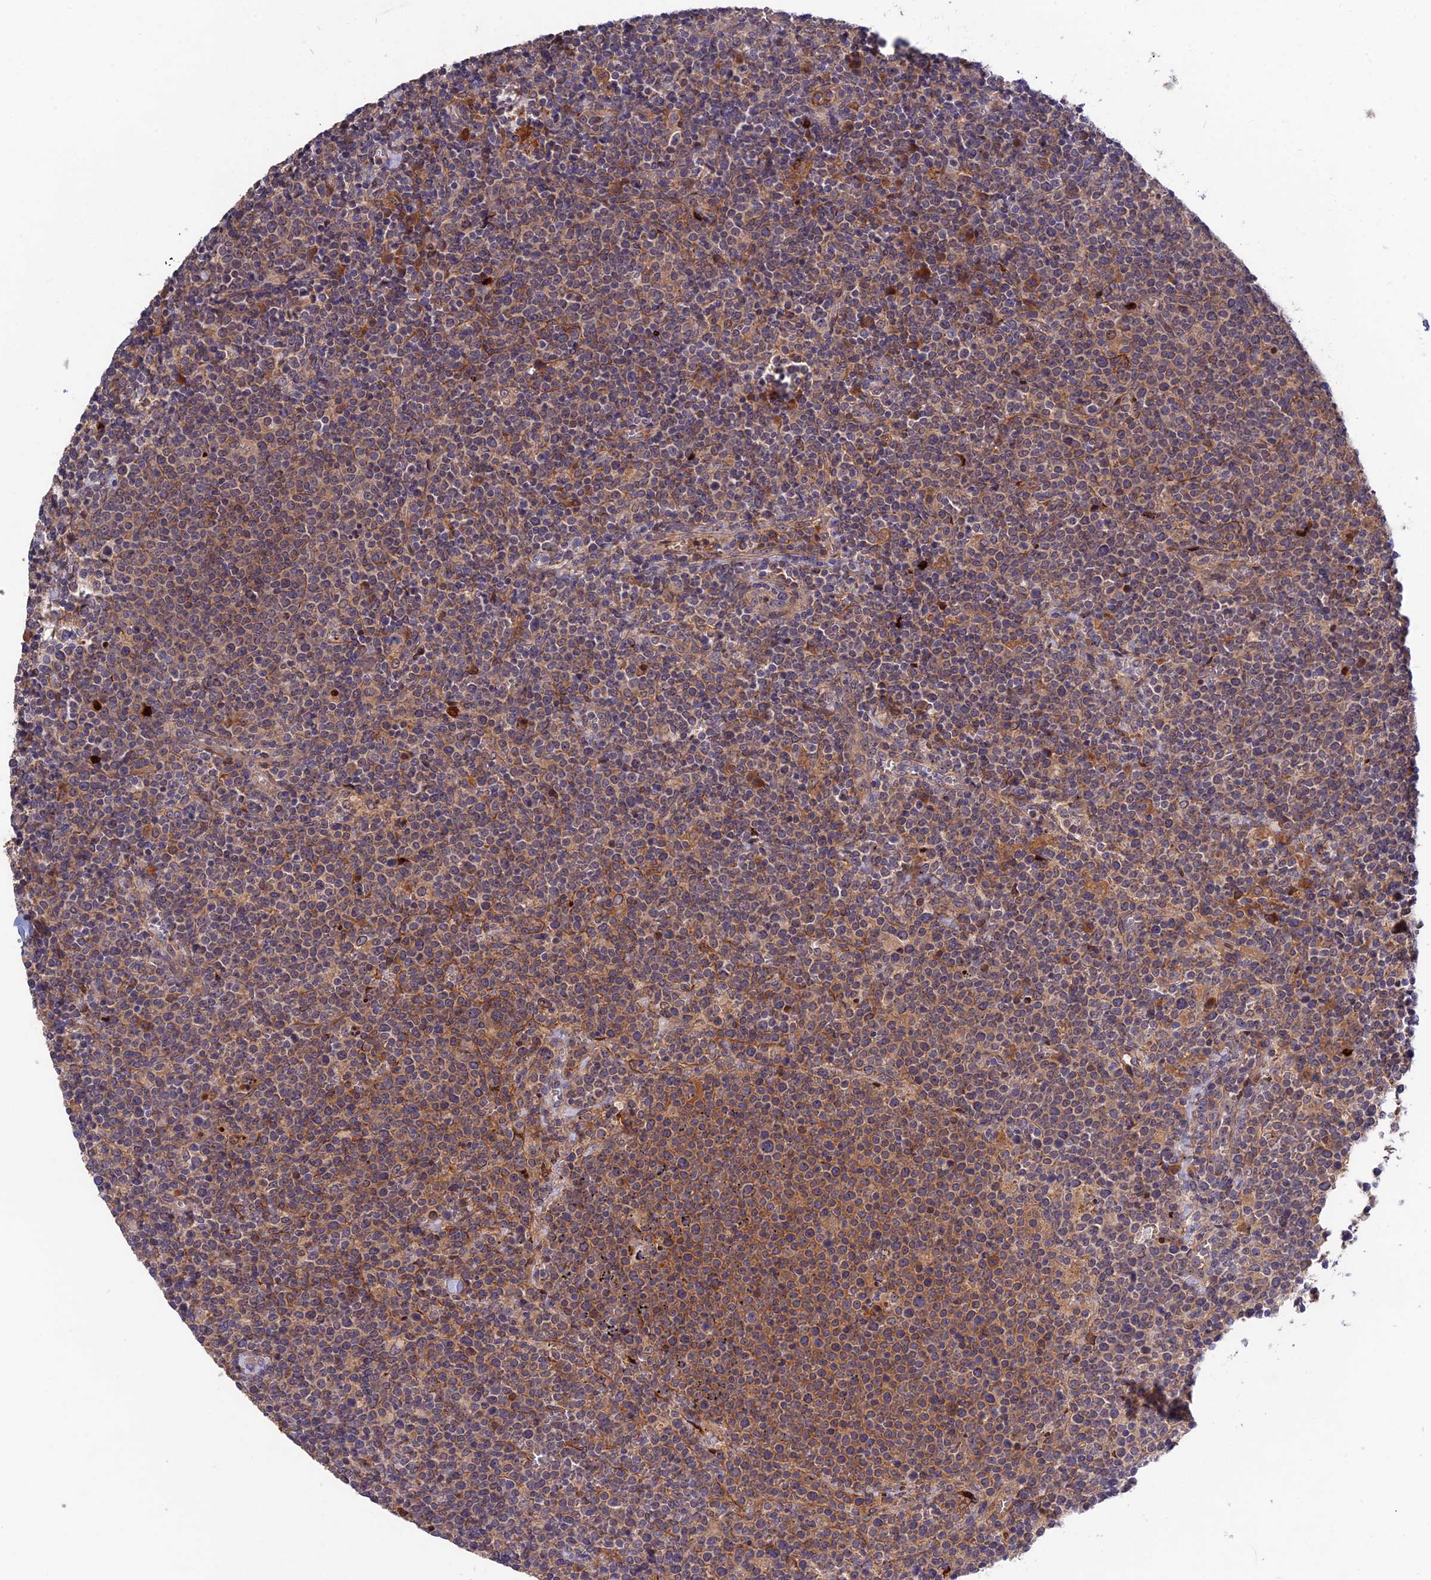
{"staining": {"intensity": "weak", "quantity": ">75%", "location": "cytoplasmic/membranous"}, "tissue": "lymphoma", "cell_type": "Tumor cells", "image_type": "cancer", "snomed": [{"axis": "morphology", "description": "Malignant lymphoma, non-Hodgkin's type, High grade"}, {"axis": "topography", "description": "Lymph node"}], "caption": "IHC (DAB) staining of human lymphoma shows weak cytoplasmic/membranous protein expression in approximately >75% of tumor cells. The staining is performed using DAB brown chromogen to label protein expression. The nuclei are counter-stained blue using hematoxylin.", "gene": "CRACD", "patient": {"sex": "male", "age": 61}}